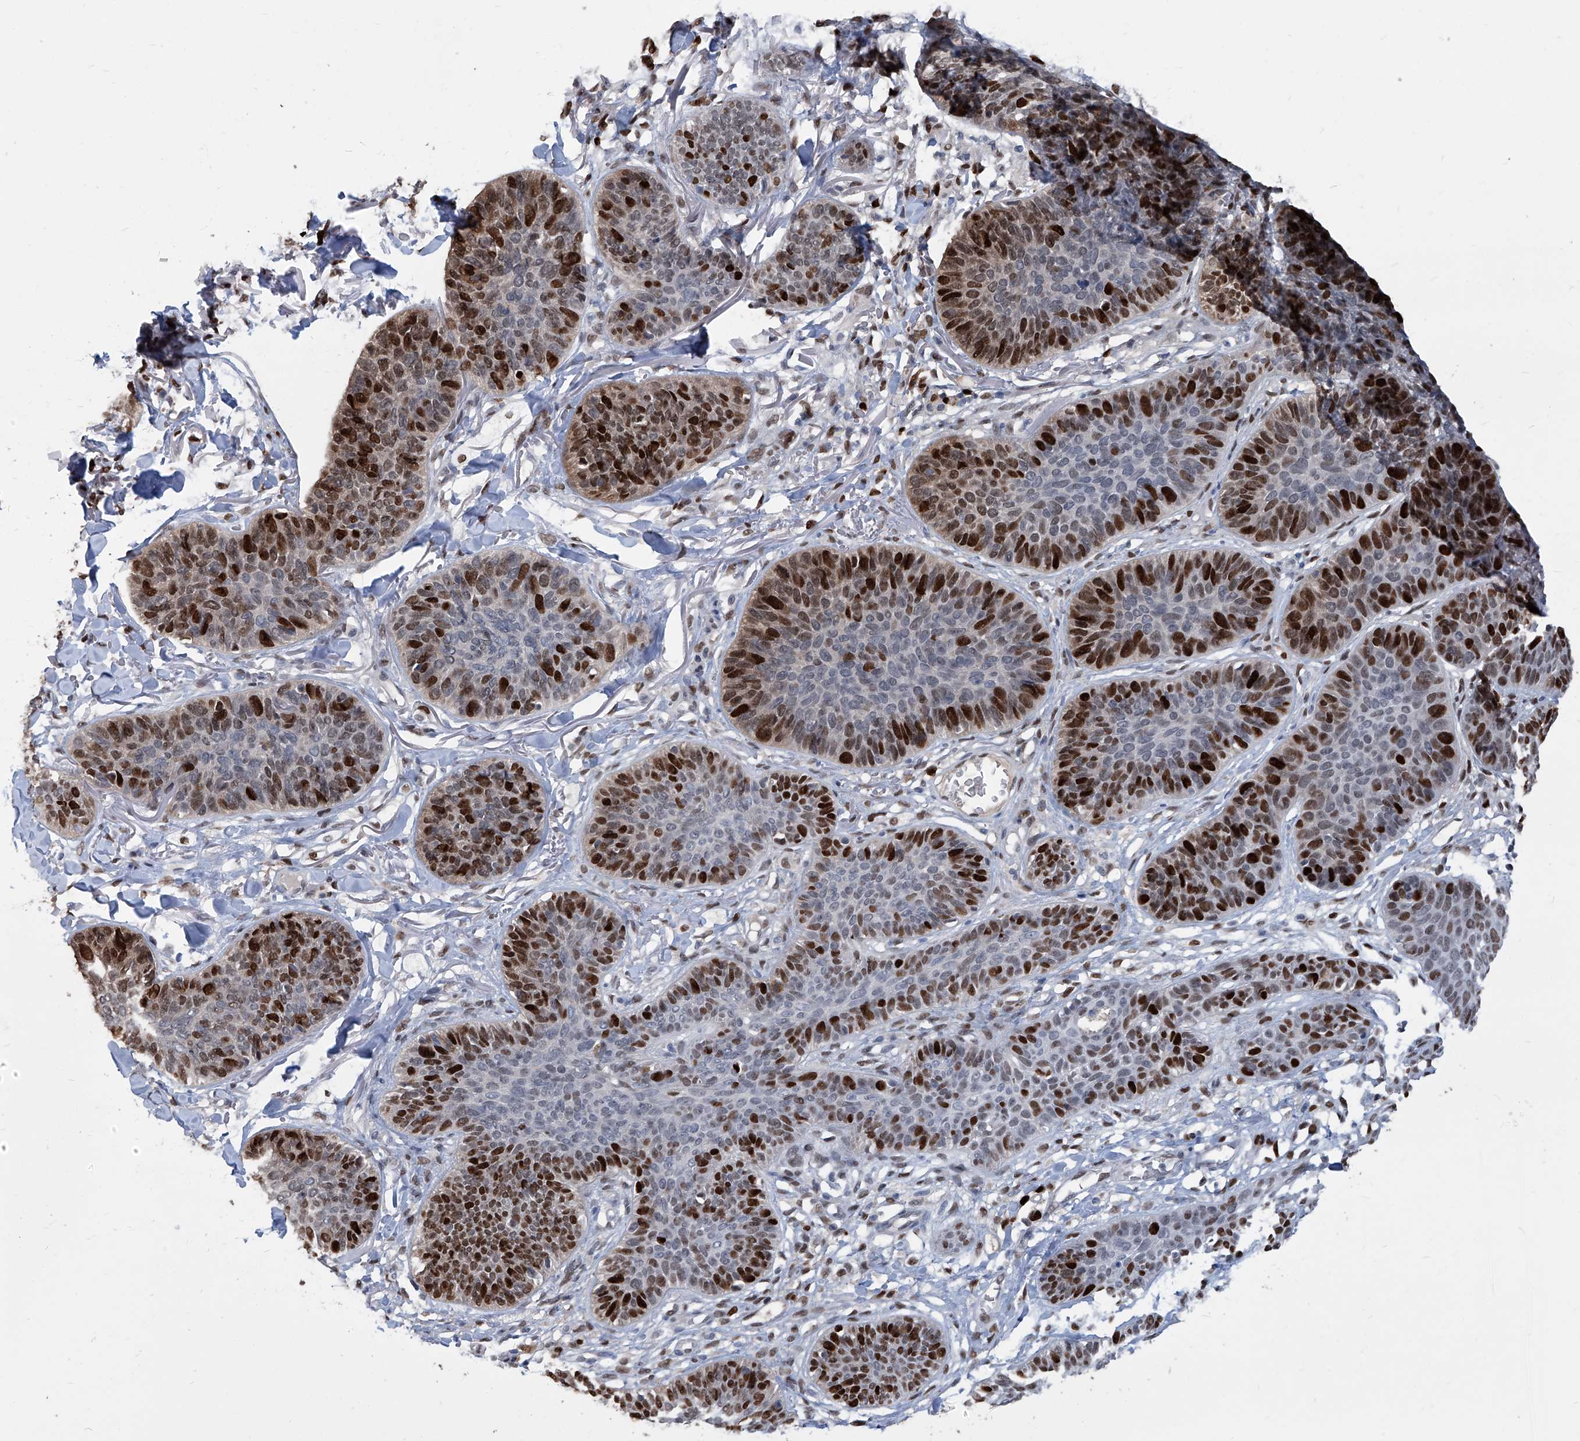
{"staining": {"intensity": "strong", "quantity": "<25%", "location": "nuclear"}, "tissue": "skin cancer", "cell_type": "Tumor cells", "image_type": "cancer", "snomed": [{"axis": "morphology", "description": "Basal cell carcinoma"}, {"axis": "topography", "description": "Skin"}], "caption": "Protein staining of skin basal cell carcinoma tissue exhibits strong nuclear expression in approximately <25% of tumor cells.", "gene": "PCNA", "patient": {"sex": "male", "age": 85}}